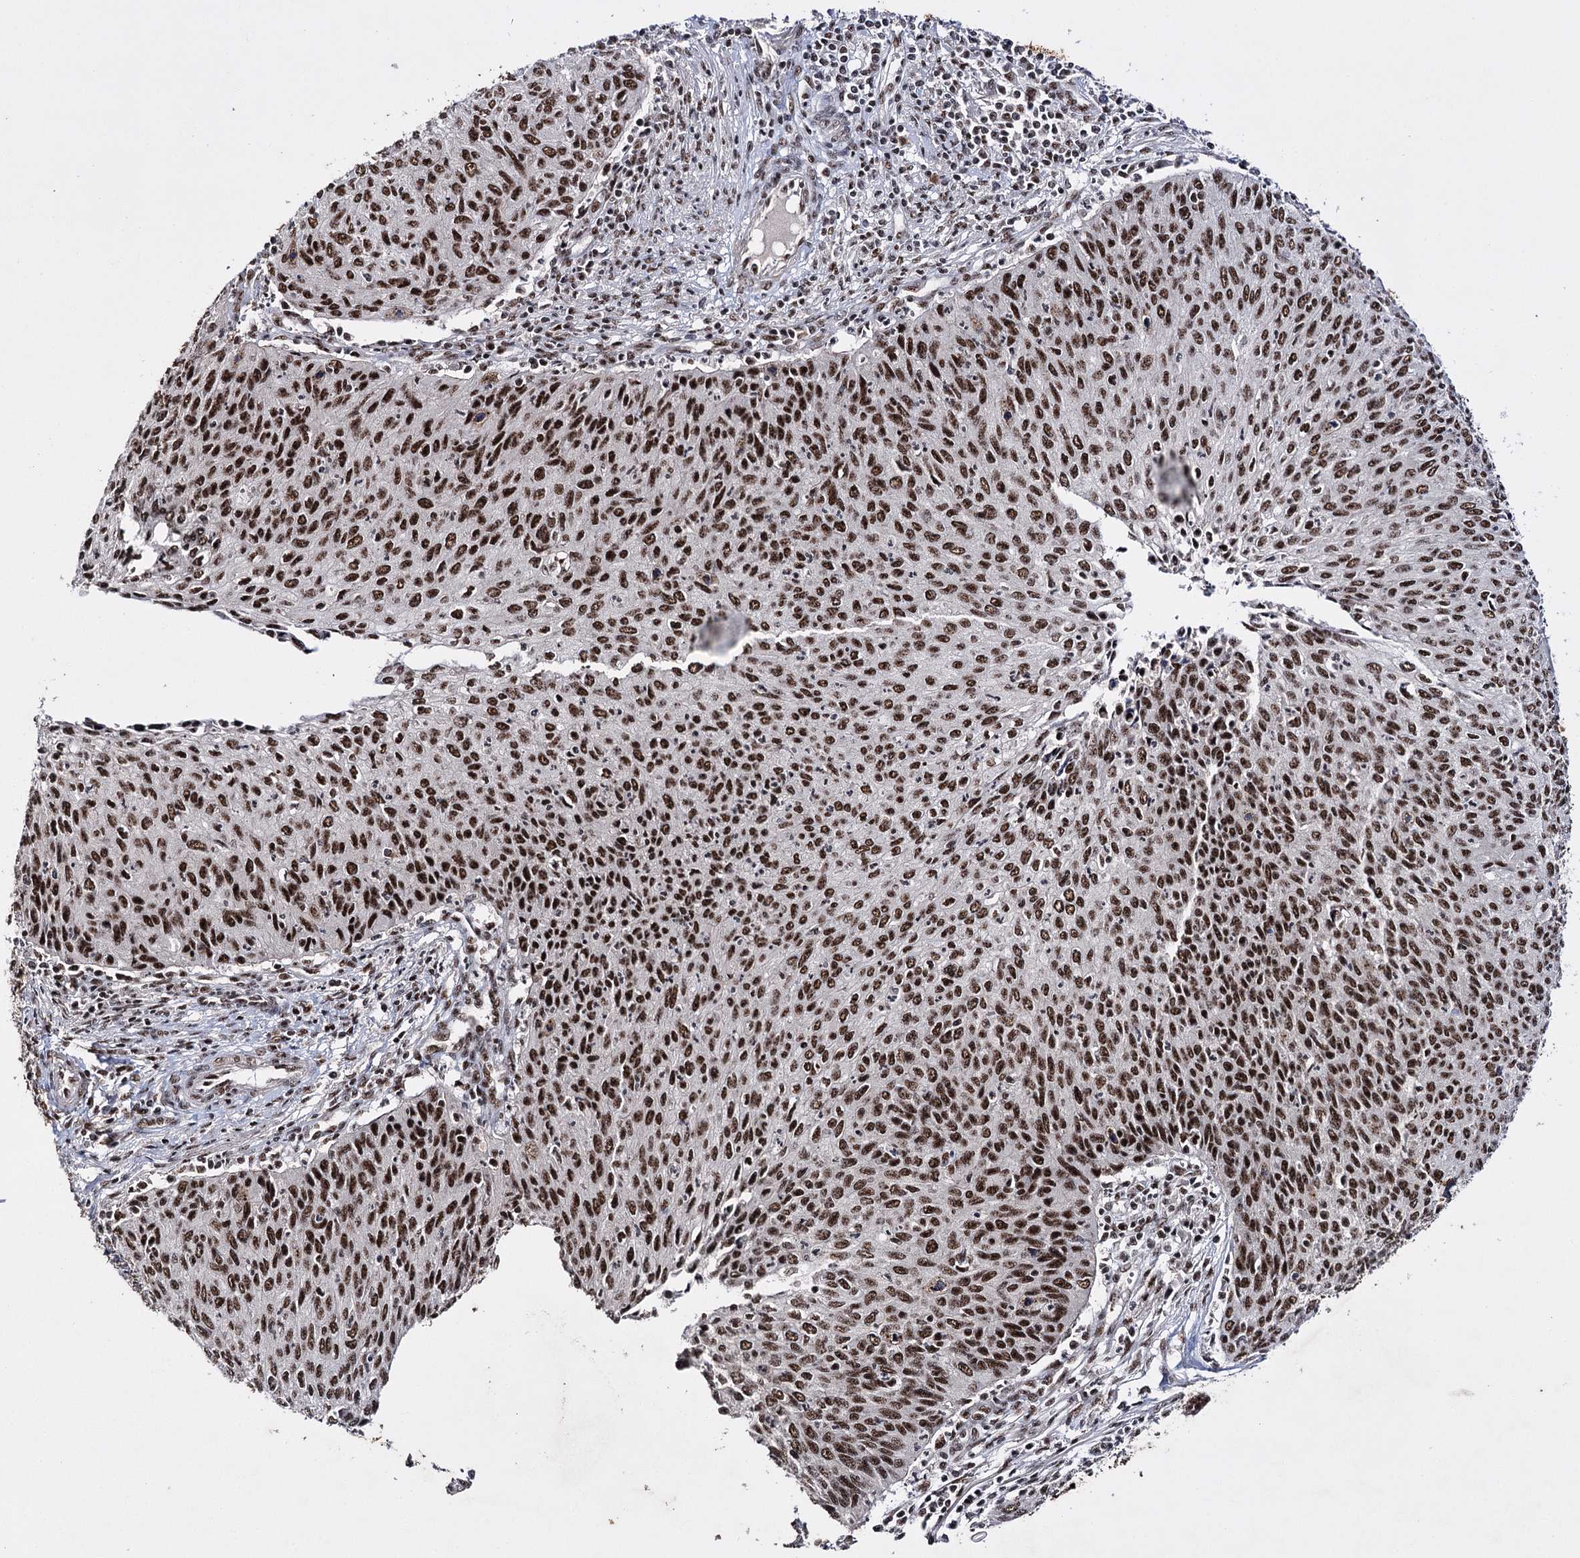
{"staining": {"intensity": "strong", "quantity": ">75%", "location": "nuclear"}, "tissue": "cervical cancer", "cell_type": "Tumor cells", "image_type": "cancer", "snomed": [{"axis": "morphology", "description": "Squamous cell carcinoma, NOS"}, {"axis": "topography", "description": "Cervix"}], "caption": "Immunohistochemical staining of human cervical cancer displays high levels of strong nuclear protein expression in about >75% of tumor cells.", "gene": "PRPF40A", "patient": {"sex": "female", "age": 38}}